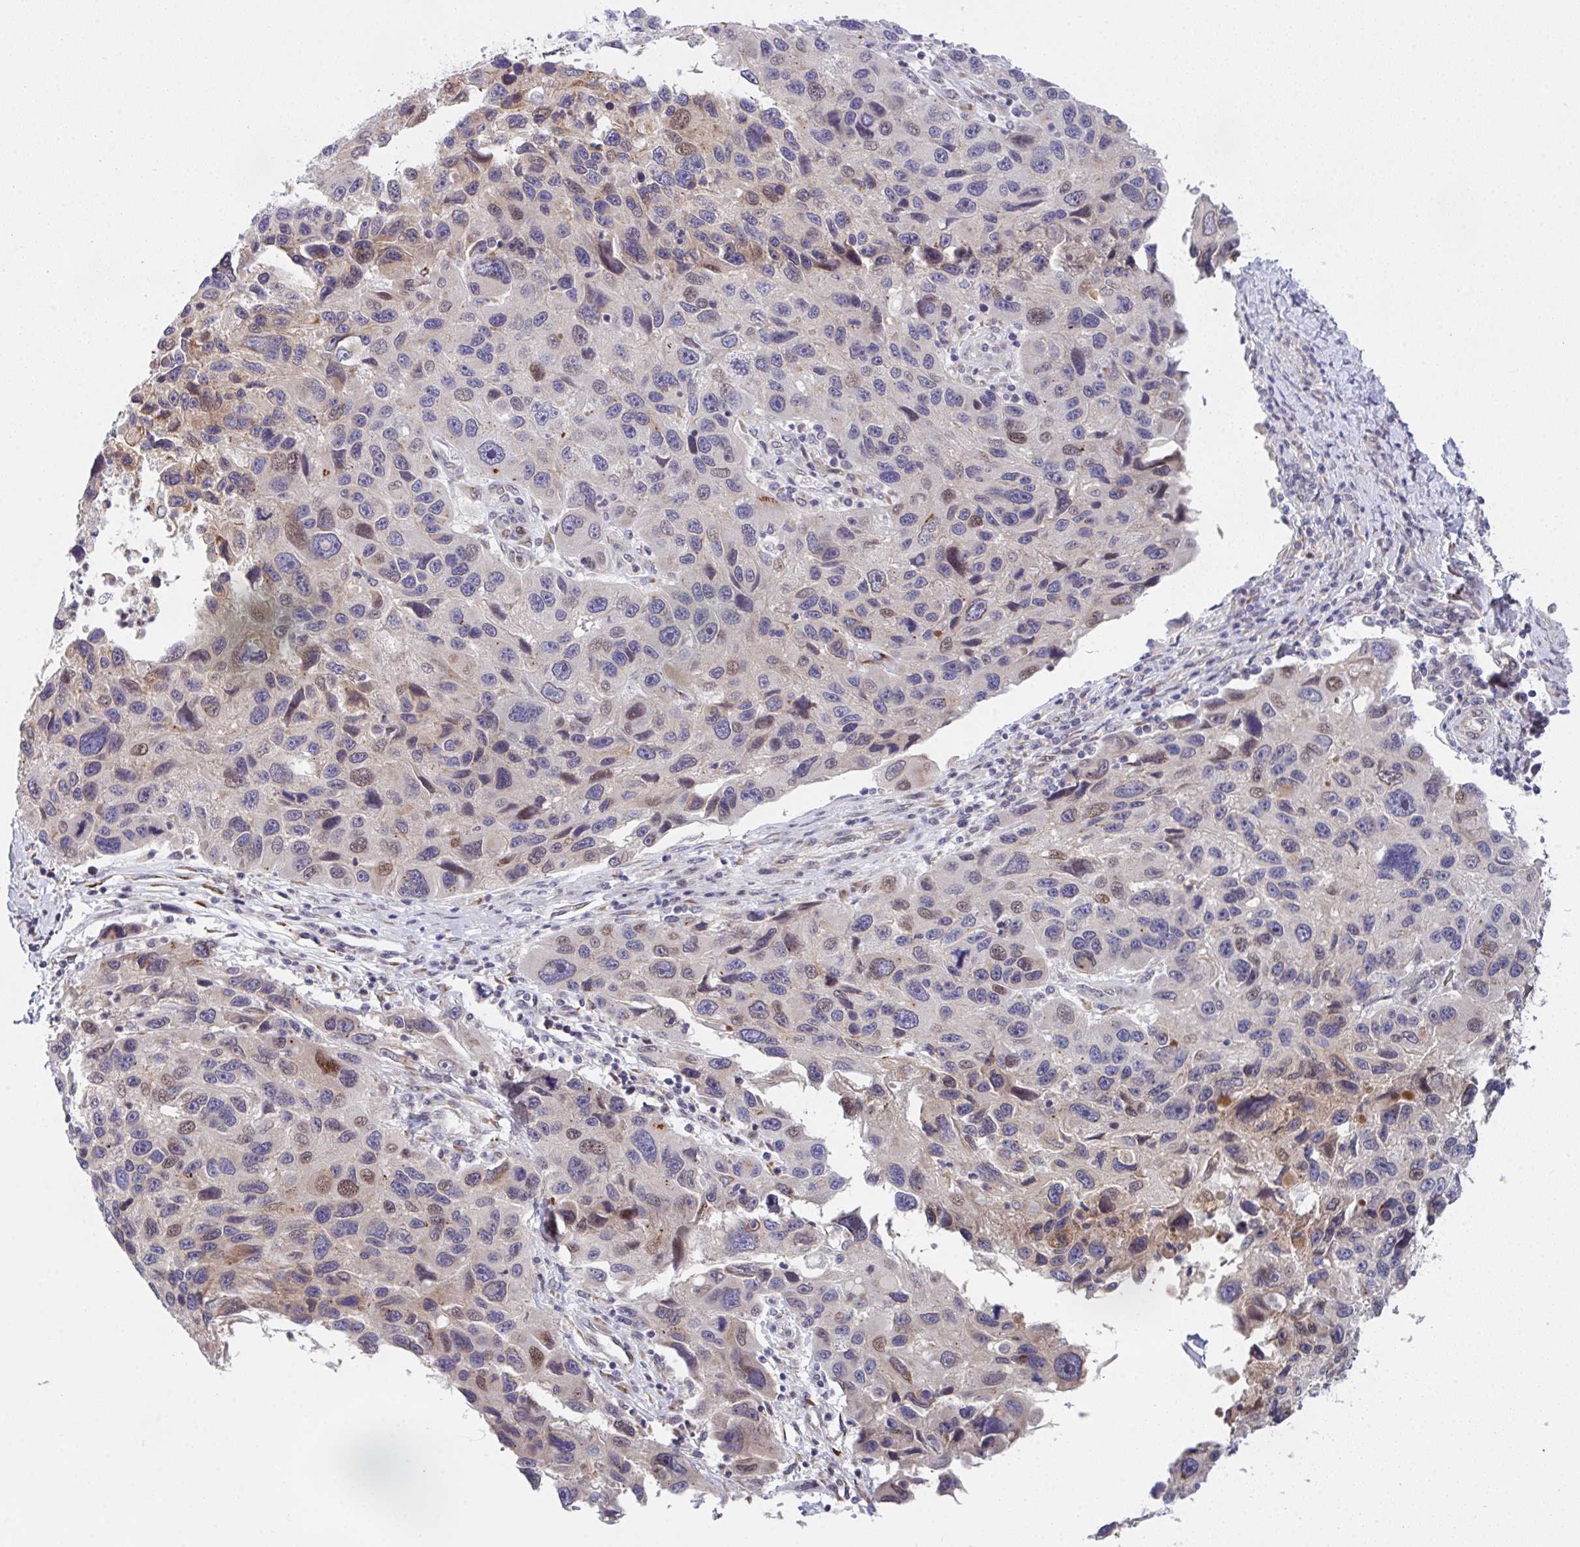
{"staining": {"intensity": "moderate", "quantity": "25%-75%", "location": "nuclear"}, "tissue": "melanoma", "cell_type": "Tumor cells", "image_type": "cancer", "snomed": [{"axis": "morphology", "description": "Malignant melanoma, NOS"}, {"axis": "topography", "description": "Skin"}], "caption": "Tumor cells exhibit medium levels of moderate nuclear staining in approximately 25%-75% of cells in melanoma.", "gene": "RBM18", "patient": {"sex": "male", "age": 53}}